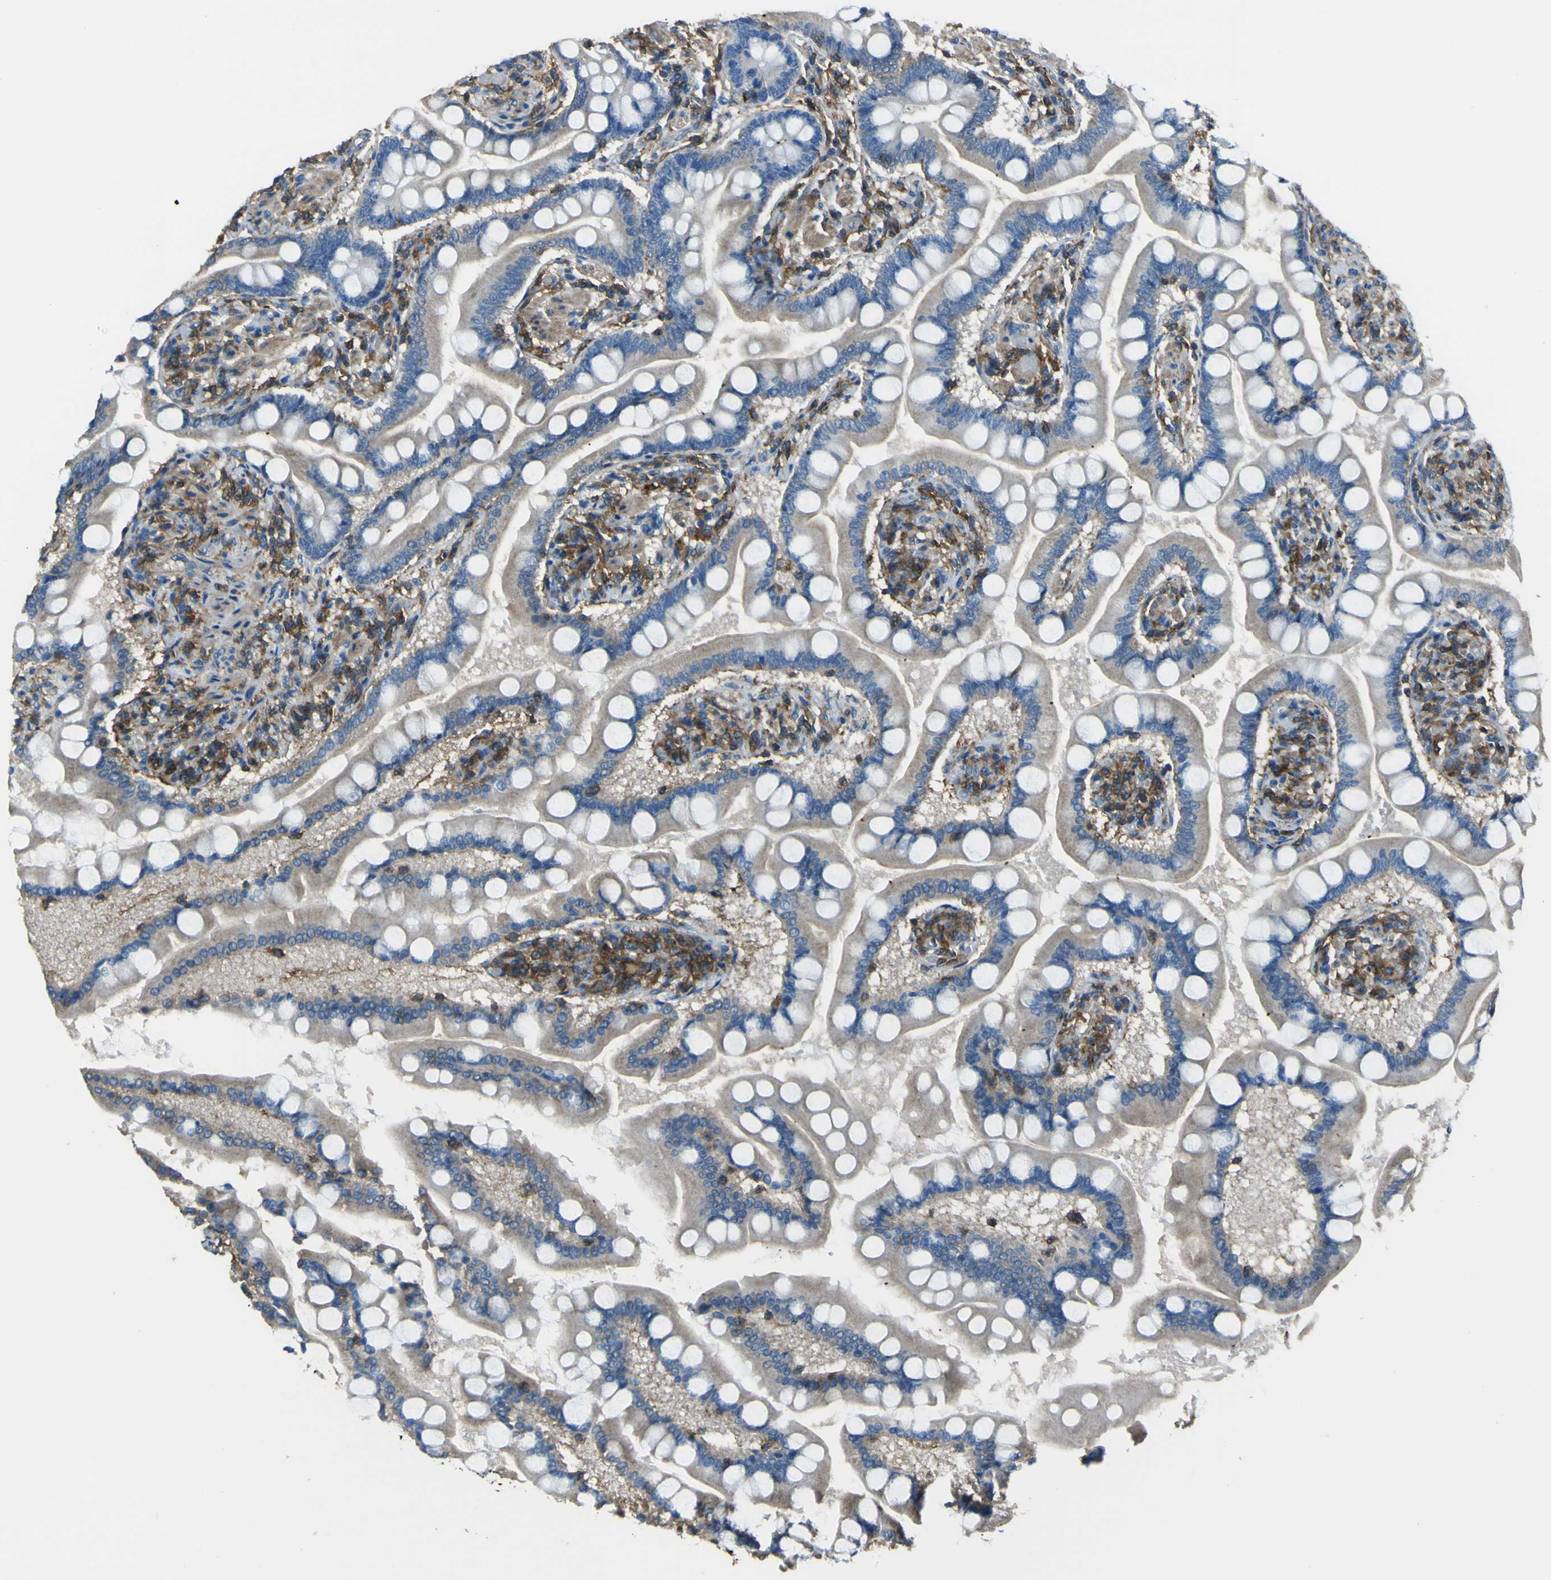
{"staining": {"intensity": "weak", "quantity": "25%-75%", "location": "cytoplasmic/membranous"}, "tissue": "small intestine", "cell_type": "Glandular cells", "image_type": "normal", "snomed": [{"axis": "morphology", "description": "Normal tissue, NOS"}, {"axis": "topography", "description": "Small intestine"}], "caption": "A low amount of weak cytoplasmic/membranous positivity is seen in about 25%-75% of glandular cells in normal small intestine.", "gene": "LAIR1", "patient": {"sex": "male", "age": 41}}